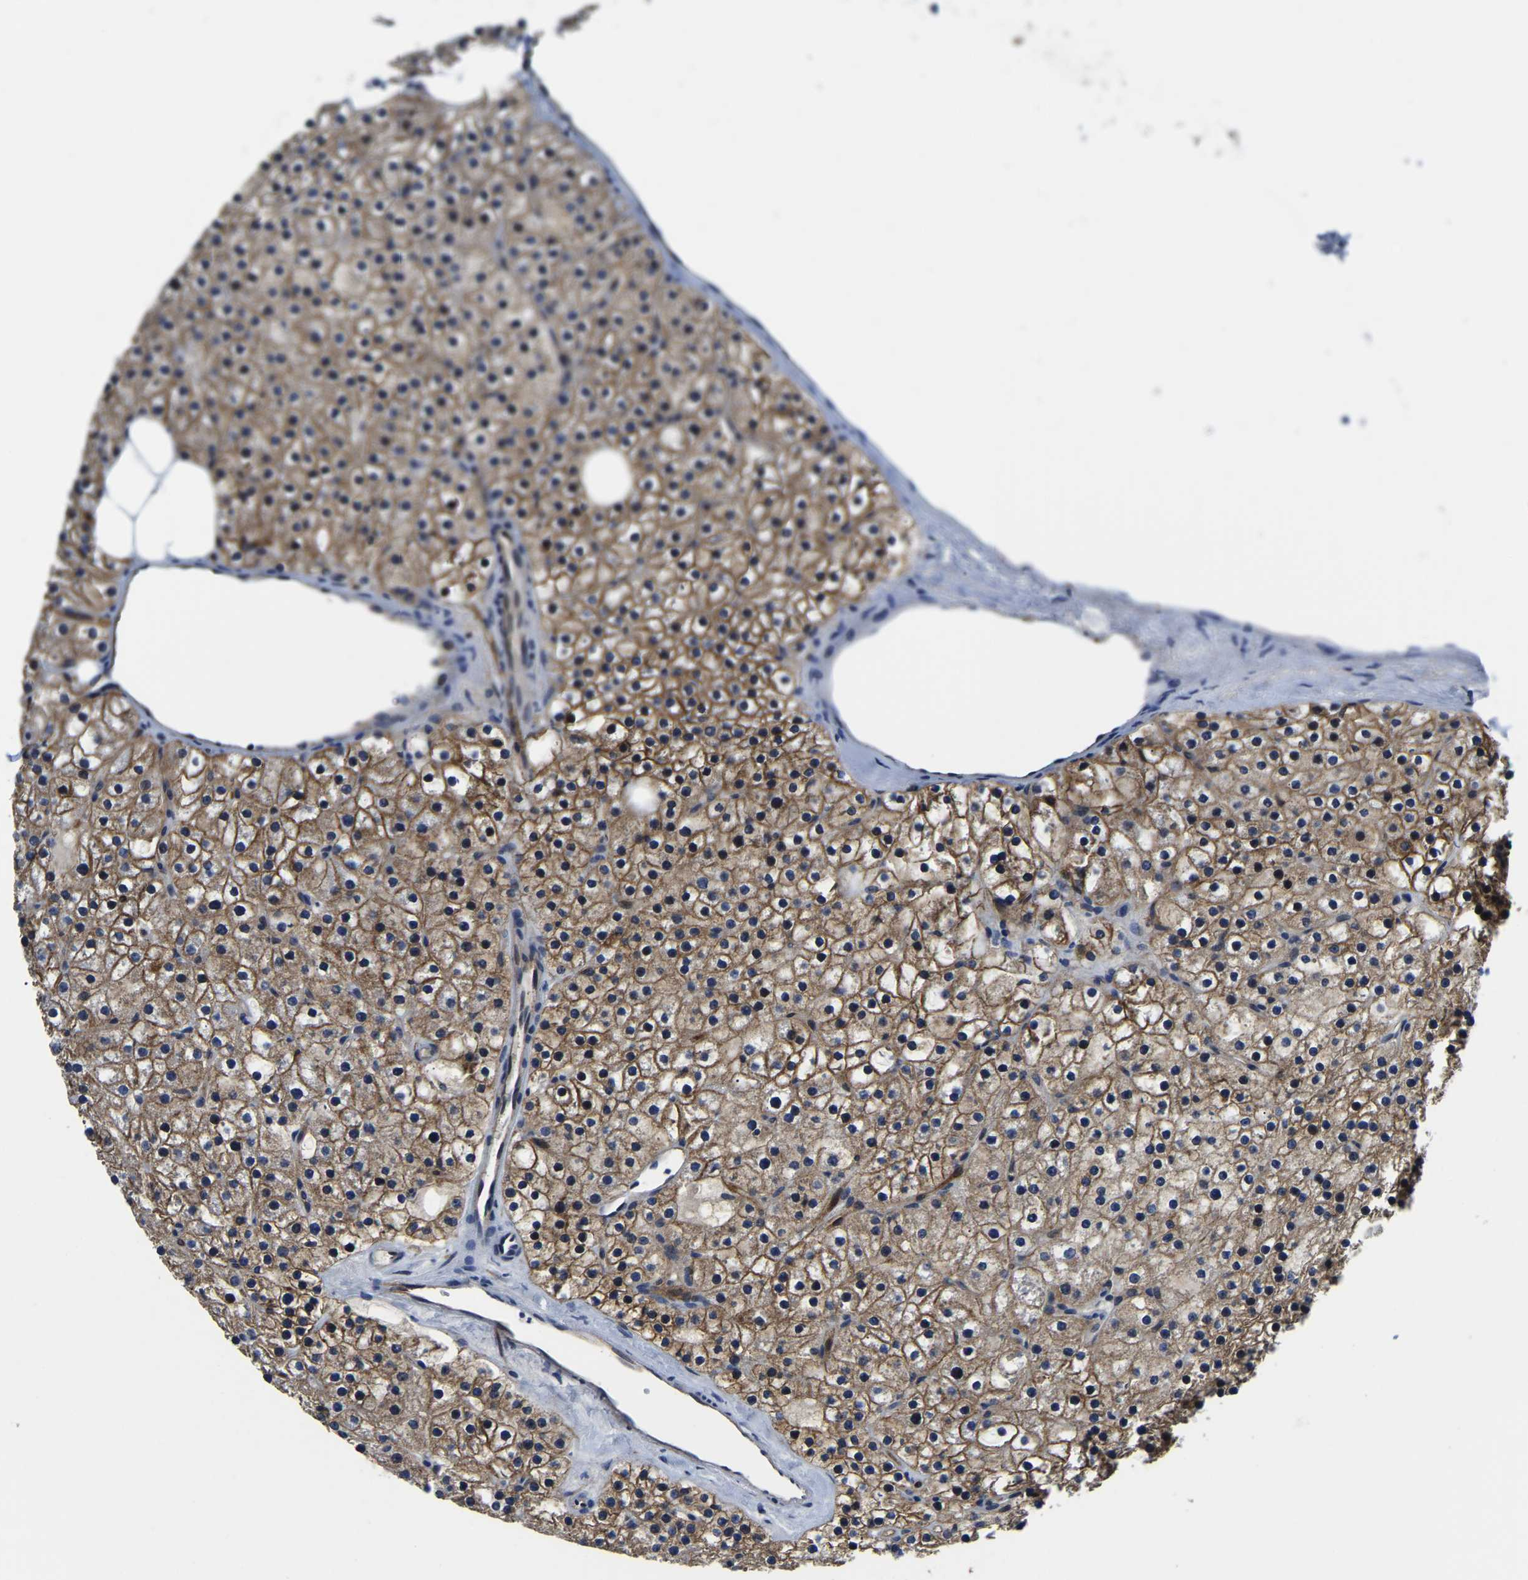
{"staining": {"intensity": "moderate", "quantity": ">75%", "location": "cytoplasmic/membranous"}, "tissue": "parathyroid gland", "cell_type": "Glandular cells", "image_type": "normal", "snomed": [{"axis": "morphology", "description": "Normal tissue, NOS"}, {"axis": "morphology", "description": "Adenoma, NOS"}, {"axis": "topography", "description": "Parathyroid gland"}], "caption": "Protein analysis of unremarkable parathyroid gland displays moderate cytoplasmic/membranous staining in about >75% of glandular cells.", "gene": "ITGA2", "patient": {"sex": "female", "age": 70}}